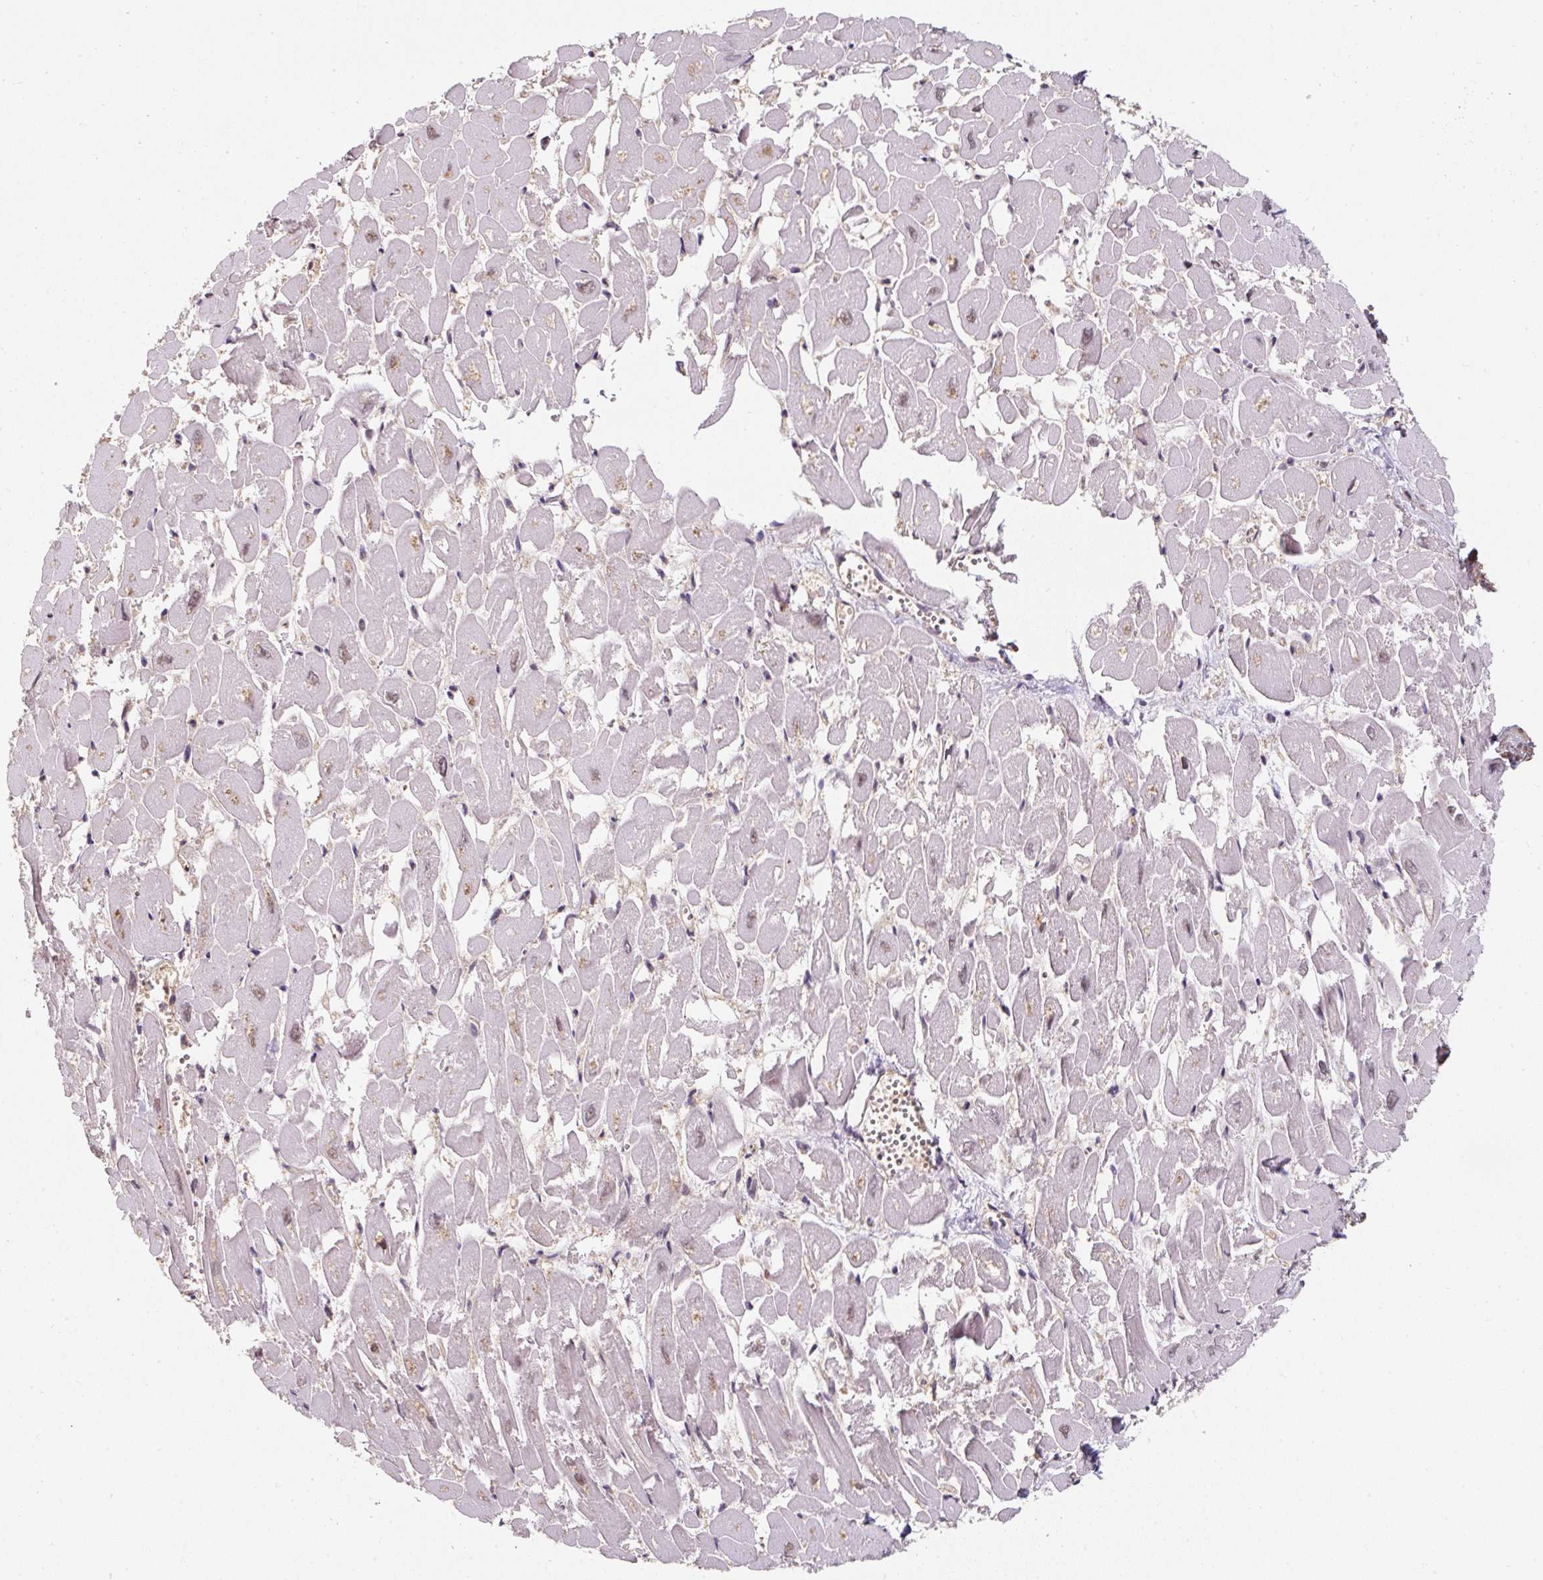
{"staining": {"intensity": "moderate", "quantity": "25%-75%", "location": "nuclear"}, "tissue": "heart muscle", "cell_type": "Cardiomyocytes", "image_type": "normal", "snomed": [{"axis": "morphology", "description": "Normal tissue, NOS"}, {"axis": "topography", "description": "Heart"}], "caption": "The histopathology image reveals immunohistochemical staining of unremarkable heart muscle. There is moderate nuclear positivity is seen in about 25%-75% of cardiomyocytes.", "gene": "ST13", "patient": {"sex": "male", "age": 54}}